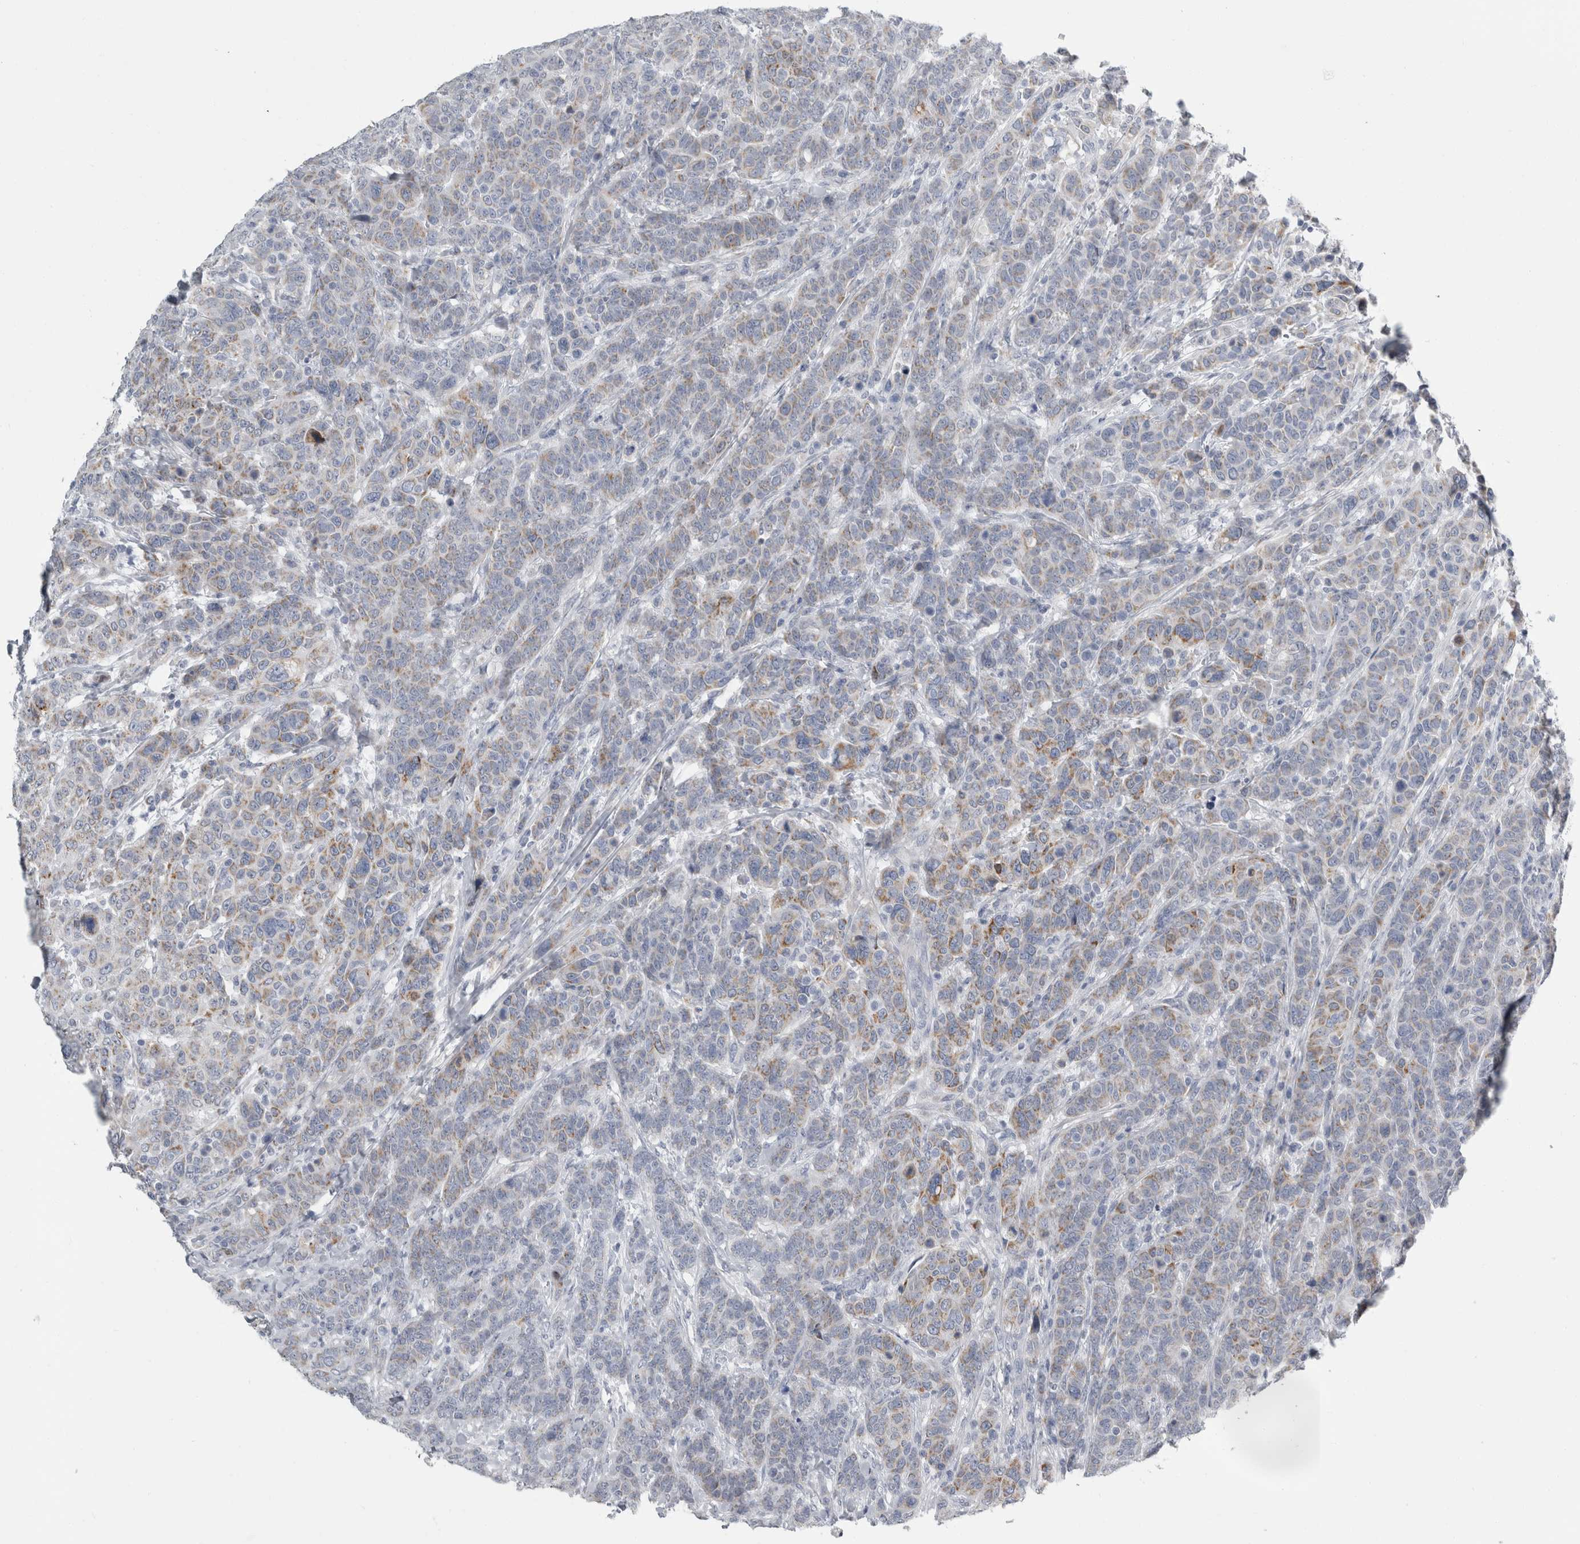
{"staining": {"intensity": "moderate", "quantity": "<25%", "location": "cytoplasmic/membranous"}, "tissue": "breast cancer", "cell_type": "Tumor cells", "image_type": "cancer", "snomed": [{"axis": "morphology", "description": "Duct carcinoma"}, {"axis": "topography", "description": "Breast"}], "caption": "Protein expression analysis of human breast infiltrating ductal carcinoma reveals moderate cytoplasmic/membranous staining in approximately <25% of tumor cells. (Stains: DAB (3,3'-diaminobenzidine) in brown, nuclei in blue, Microscopy: brightfield microscopy at high magnification).", "gene": "FXYD7", "patient": {"sex": "female", "age": 37}}